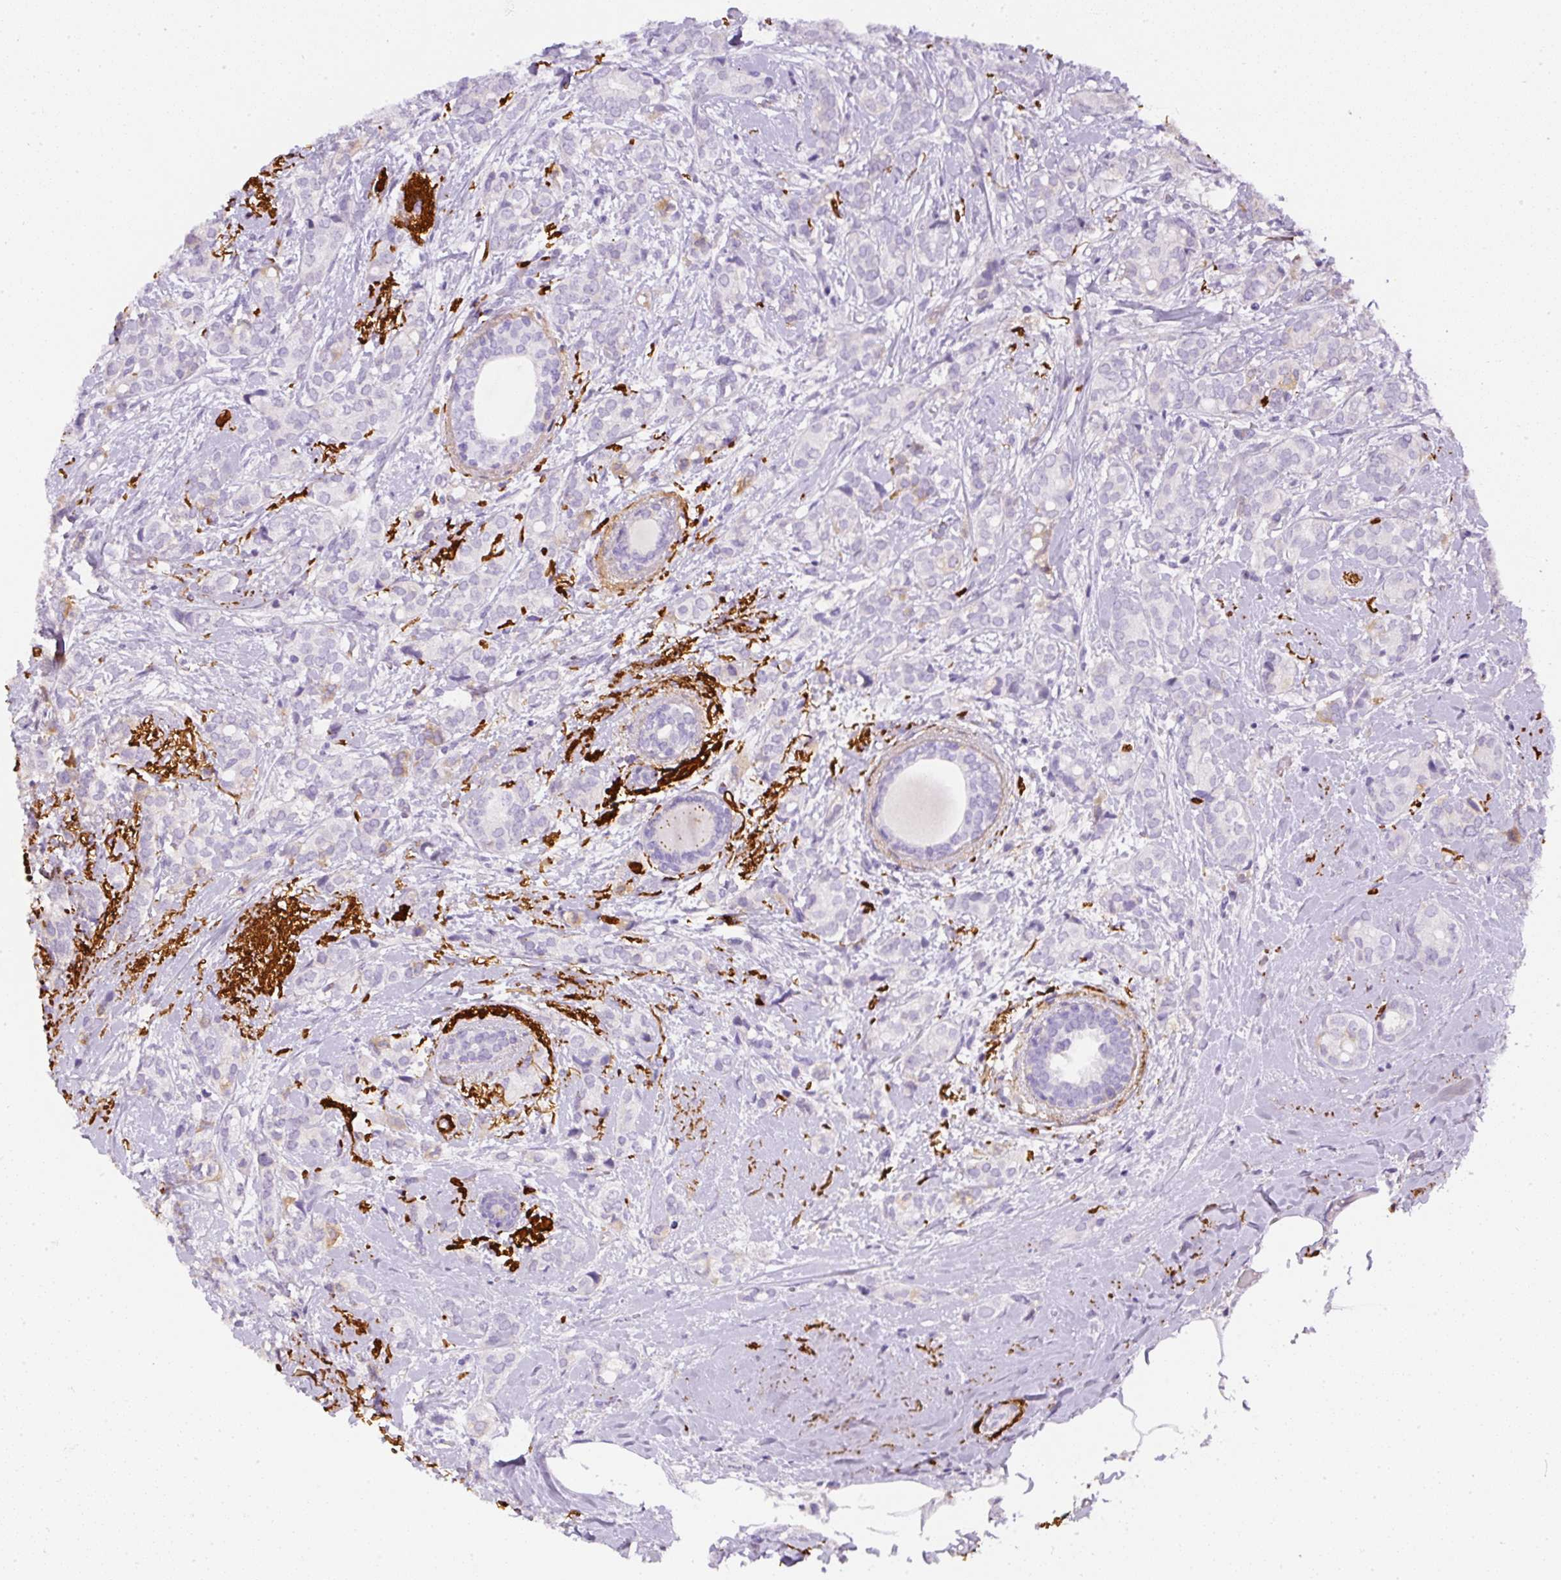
{"staining": {"intensity": "negative", "quantity": "none", "location": "none"}, "tissue": "breast cancer", "cell_type": "Tumor cells", "image_type": "cancer", "snomed": [{"axis": "morphology", "description": "Duct carcinoma"}, {"axis": "topography", "description": "Breast"}], "caption": "This is a photomicrograph of immunohistochemistry staining of breast cancer (infiltrating ductal carcinoma), which shows no positivity in tumor cells.", "gene": "APCS", "patient": {"sex": "female", "age": 73}}